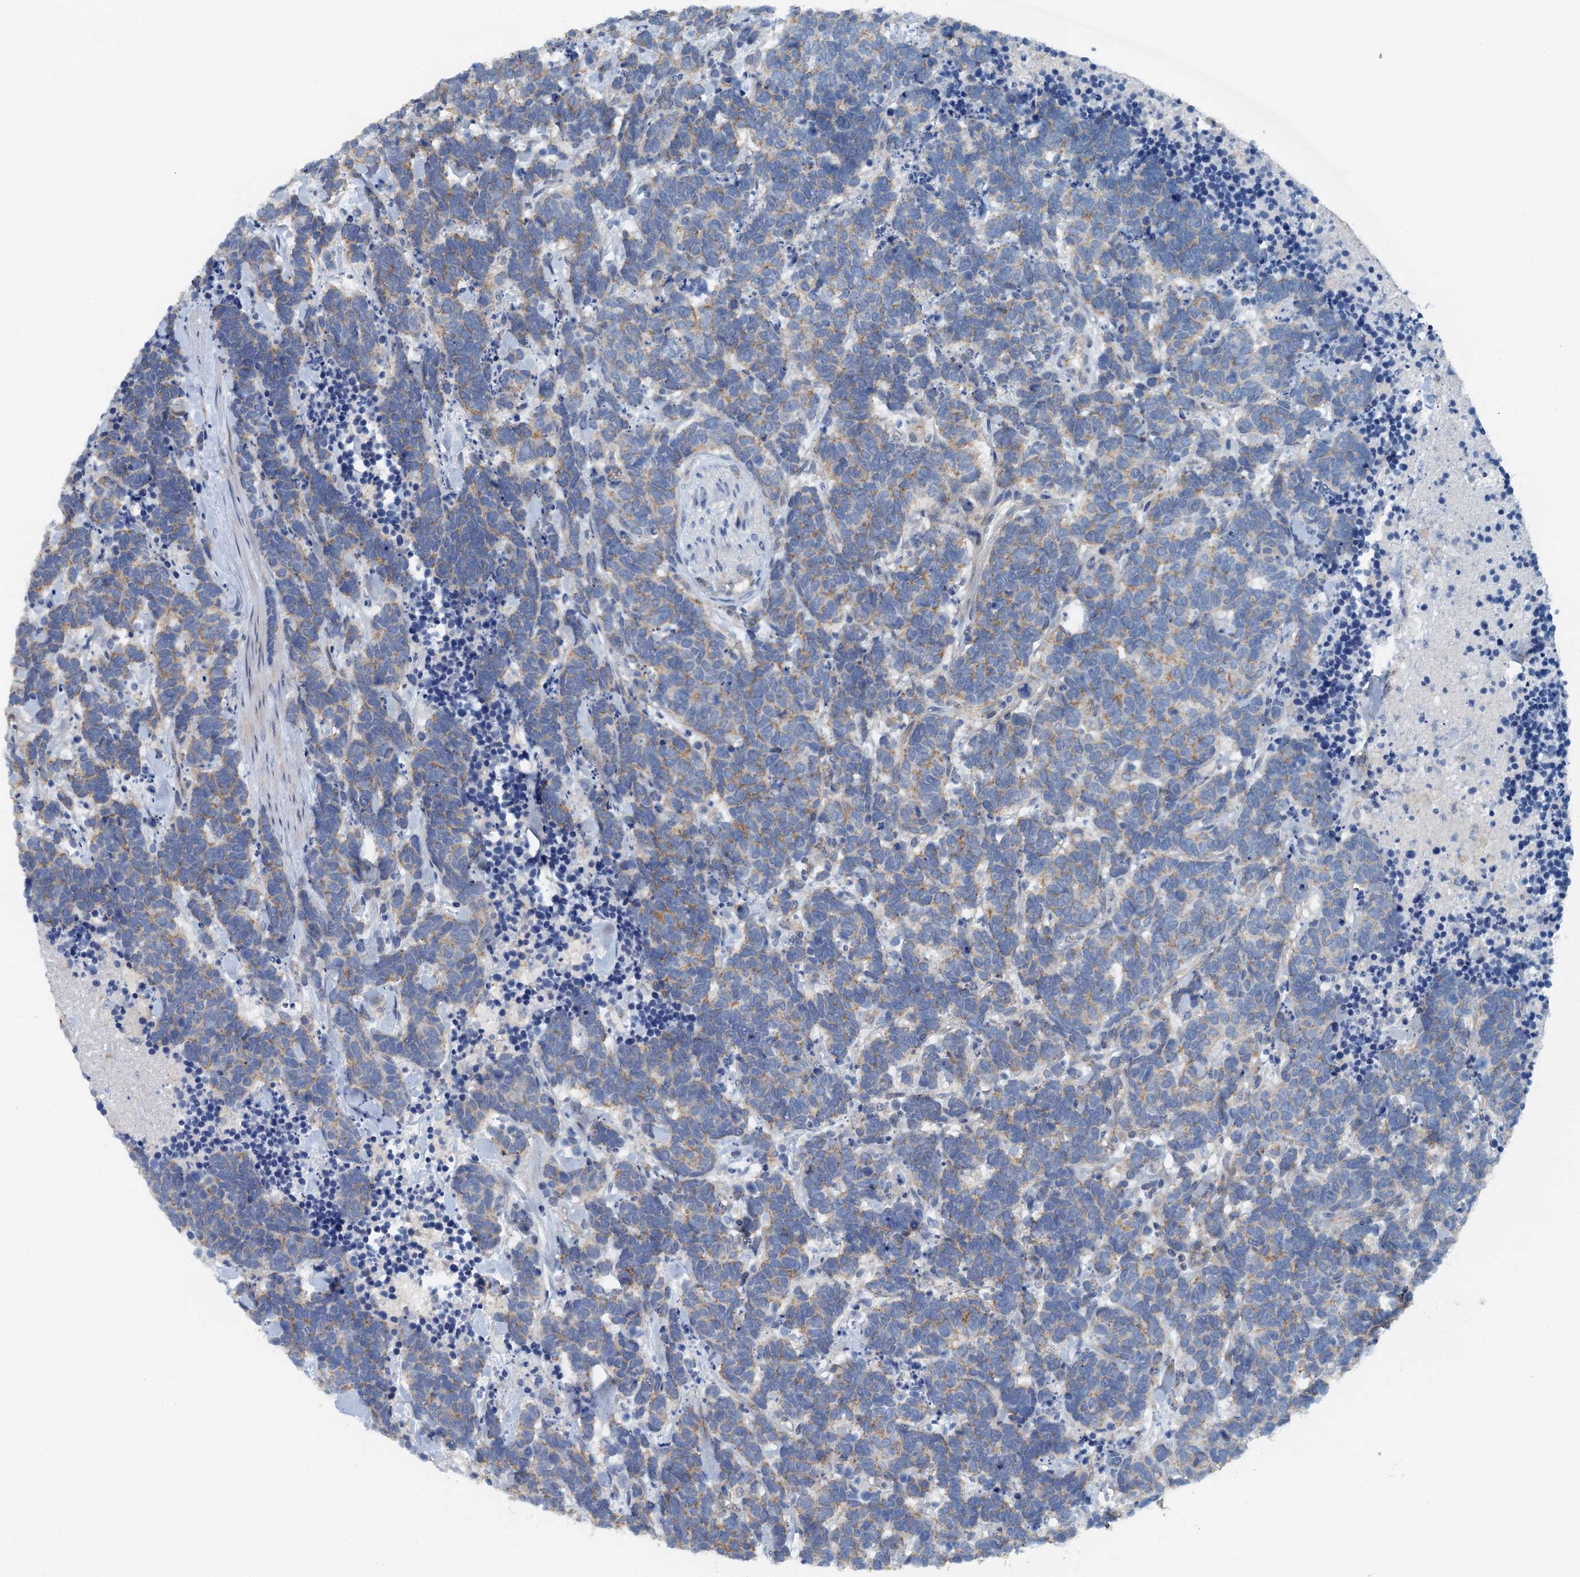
{"staining": {"intensity": "weak", "quantity": "<25%", "location": "cytoplasmic/membranous"}, "tissue": "carcinoid", "cell_type": "Tumor cells", "image_type": "cancer", "snomed": [{"axis": "morphology", "description": "Carcinoma, NOS"}, {"axis": "morphology", "description": "Carcinoid, malignant, NOS"}, {"axis": "topography", "description": "Prostate"}], "caption": "This is an IHC photomicrograph of carcinoid. There is no positivity in tumor cells.", "gene": "THAP10", "patient": {"sex": "male", "age": 57}}